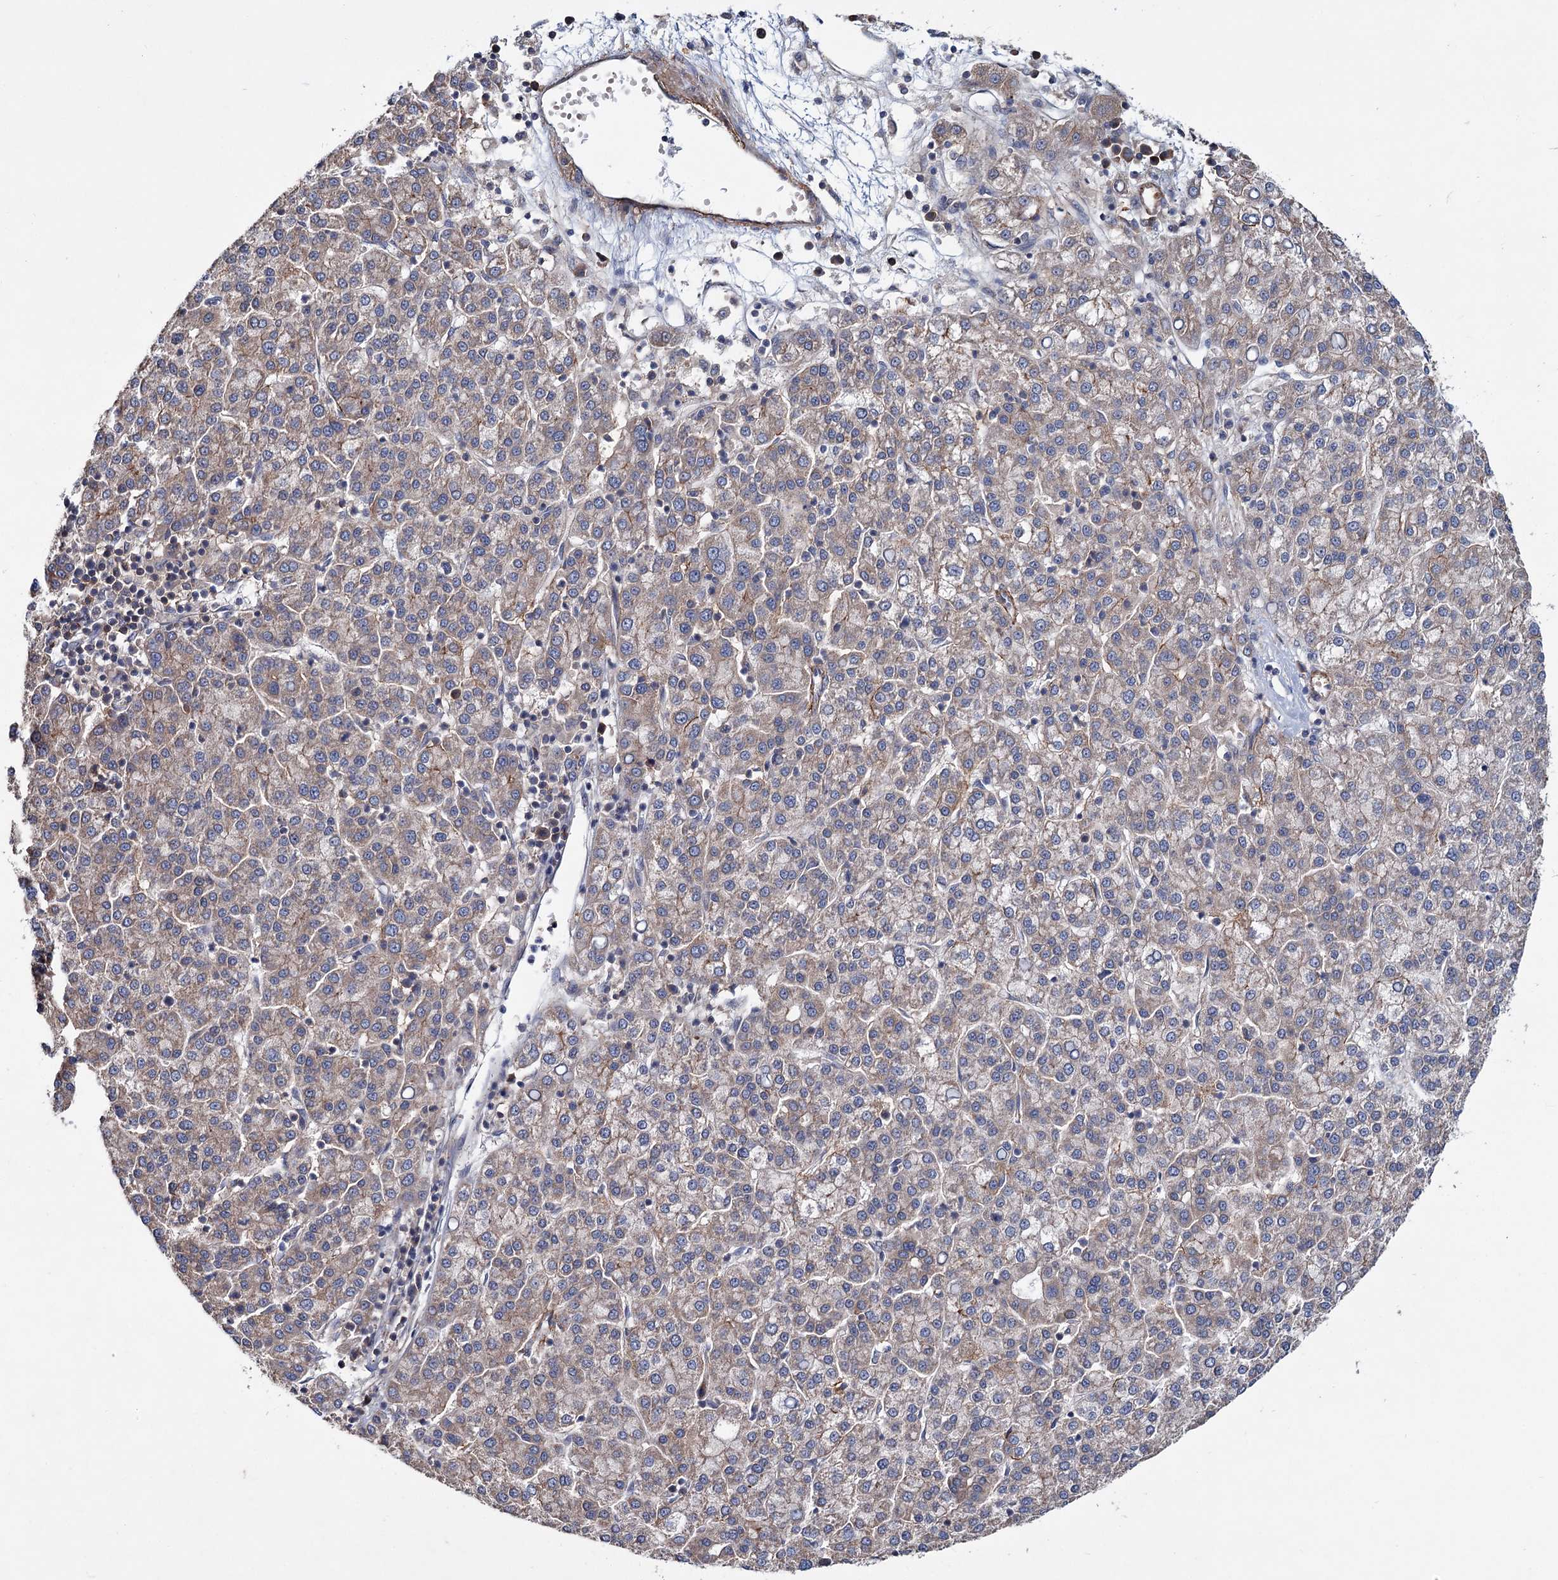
{"staining": {"intensity": "weak", "quantity": "25%-75%", "location": "cytoplasmic/membranous"}, "tissue": "liver cancer", "cell_type": "Tumor cells", "image_type": "cancer", "snomed": [{"axis": "morphology", "description": "Carcinoma, Hepatocellular, NOS"}, {"axis": "topography", "description": "Liver"}], "caption": "Immunohistochemistry micrograph of neoplastic tissue: human liver cancer (hepatocellular carcinoma) stained using immunohistochemistry exhibits low levels of weak protein expression localized specifically in the cytoplasmic/membranous of tumor cells, appearing as a cytoplasmic/membranous brown color.", "gene": "MTRR", "patient": {"sex": "female", "age": 58}}